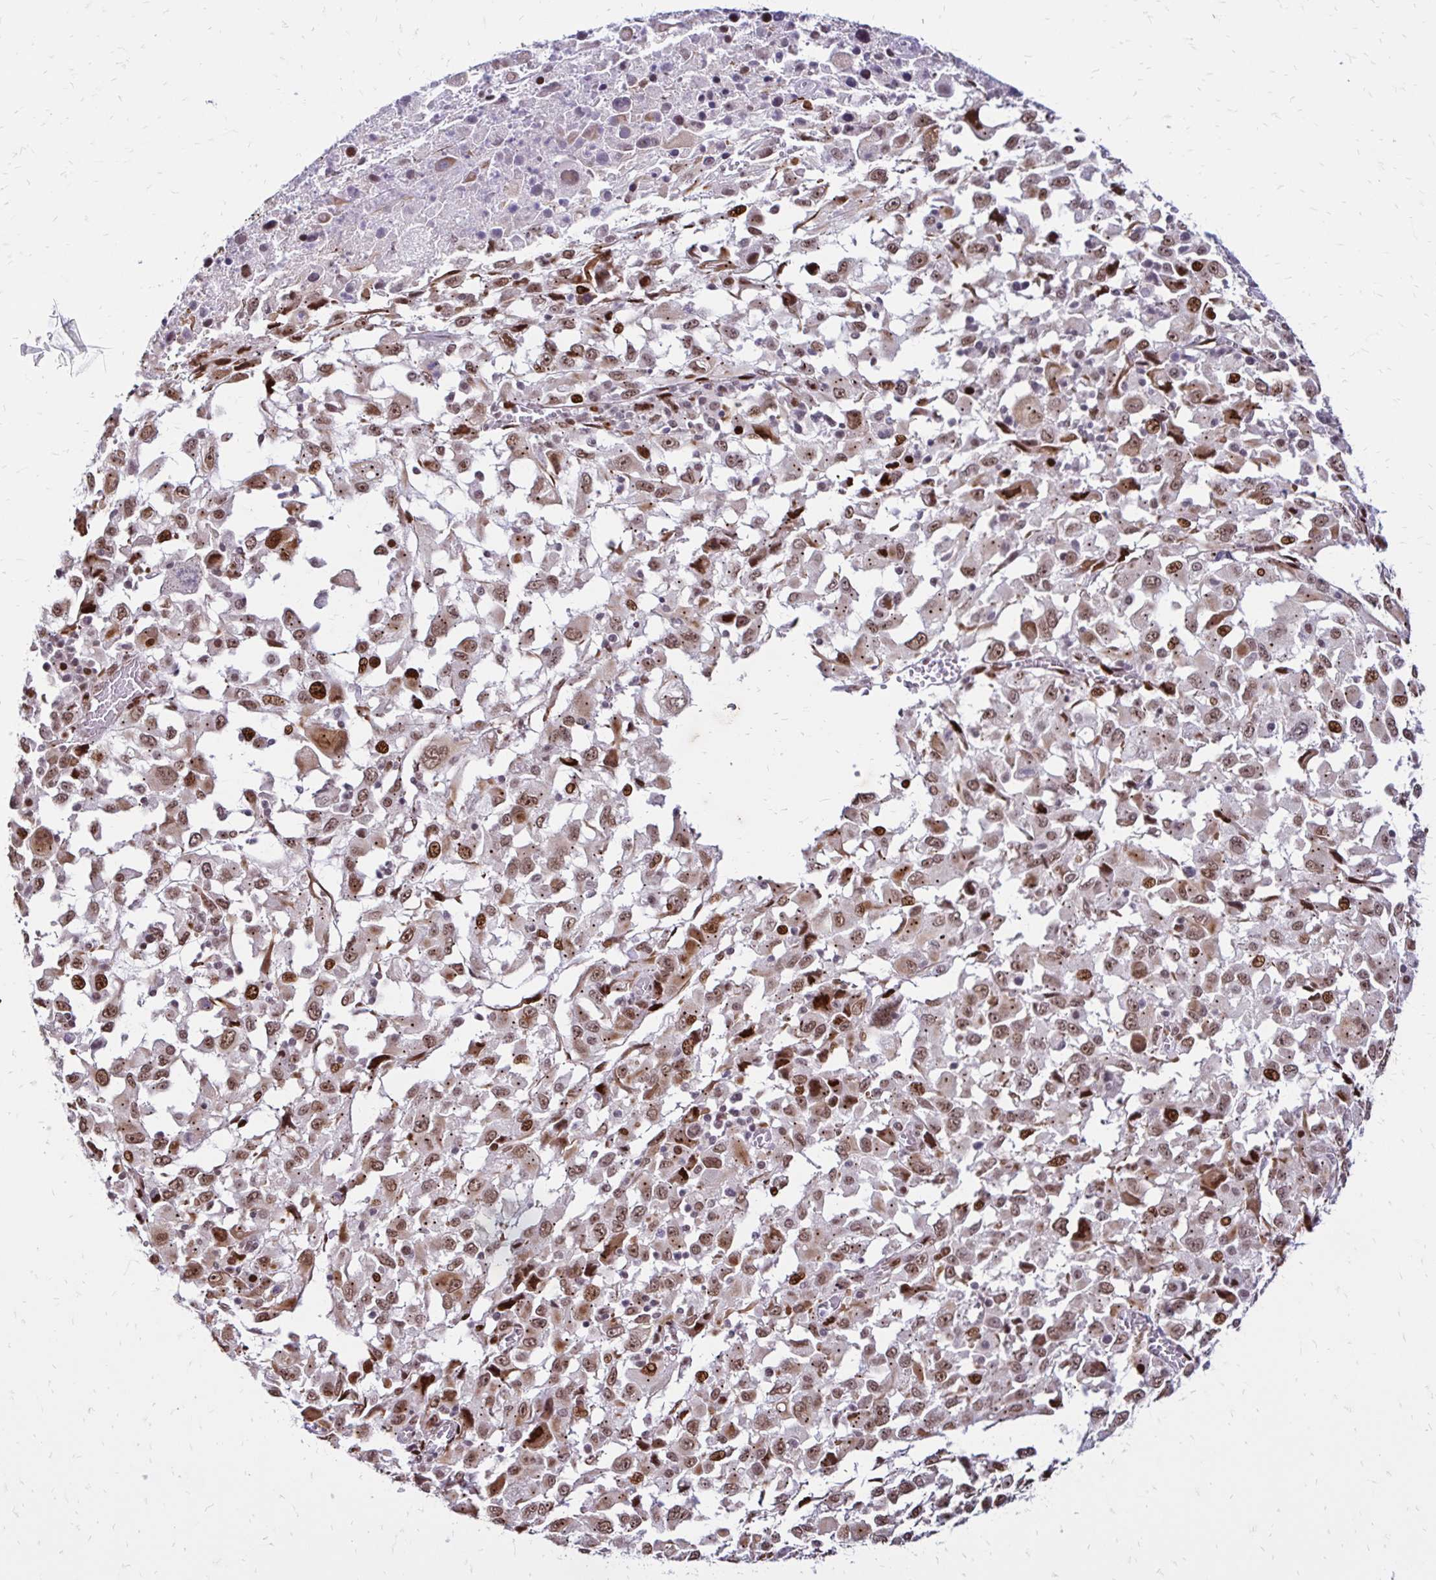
{"staining": {"intensity": "moderate", "quantity": ">75%", "location": "nuclear"}, "tissue": "melanoma", "cell_type": "Tumor cells", "image_type": "cancer", "snomed": [{"axis": "morphology", "description": "Malignant melanoma, Metastatic site"}, {"axis": "topography", "description": "Soft tissue"}], "caption": "A photomicrograph showing moderate nuclear expression in approximately >75% of tumor cells in malignant melanoma (metastatic site), as visualized by brown immunohistochemical staining.", "gene": "TOB1", "patient": {"sex": "male", "age": 50}}